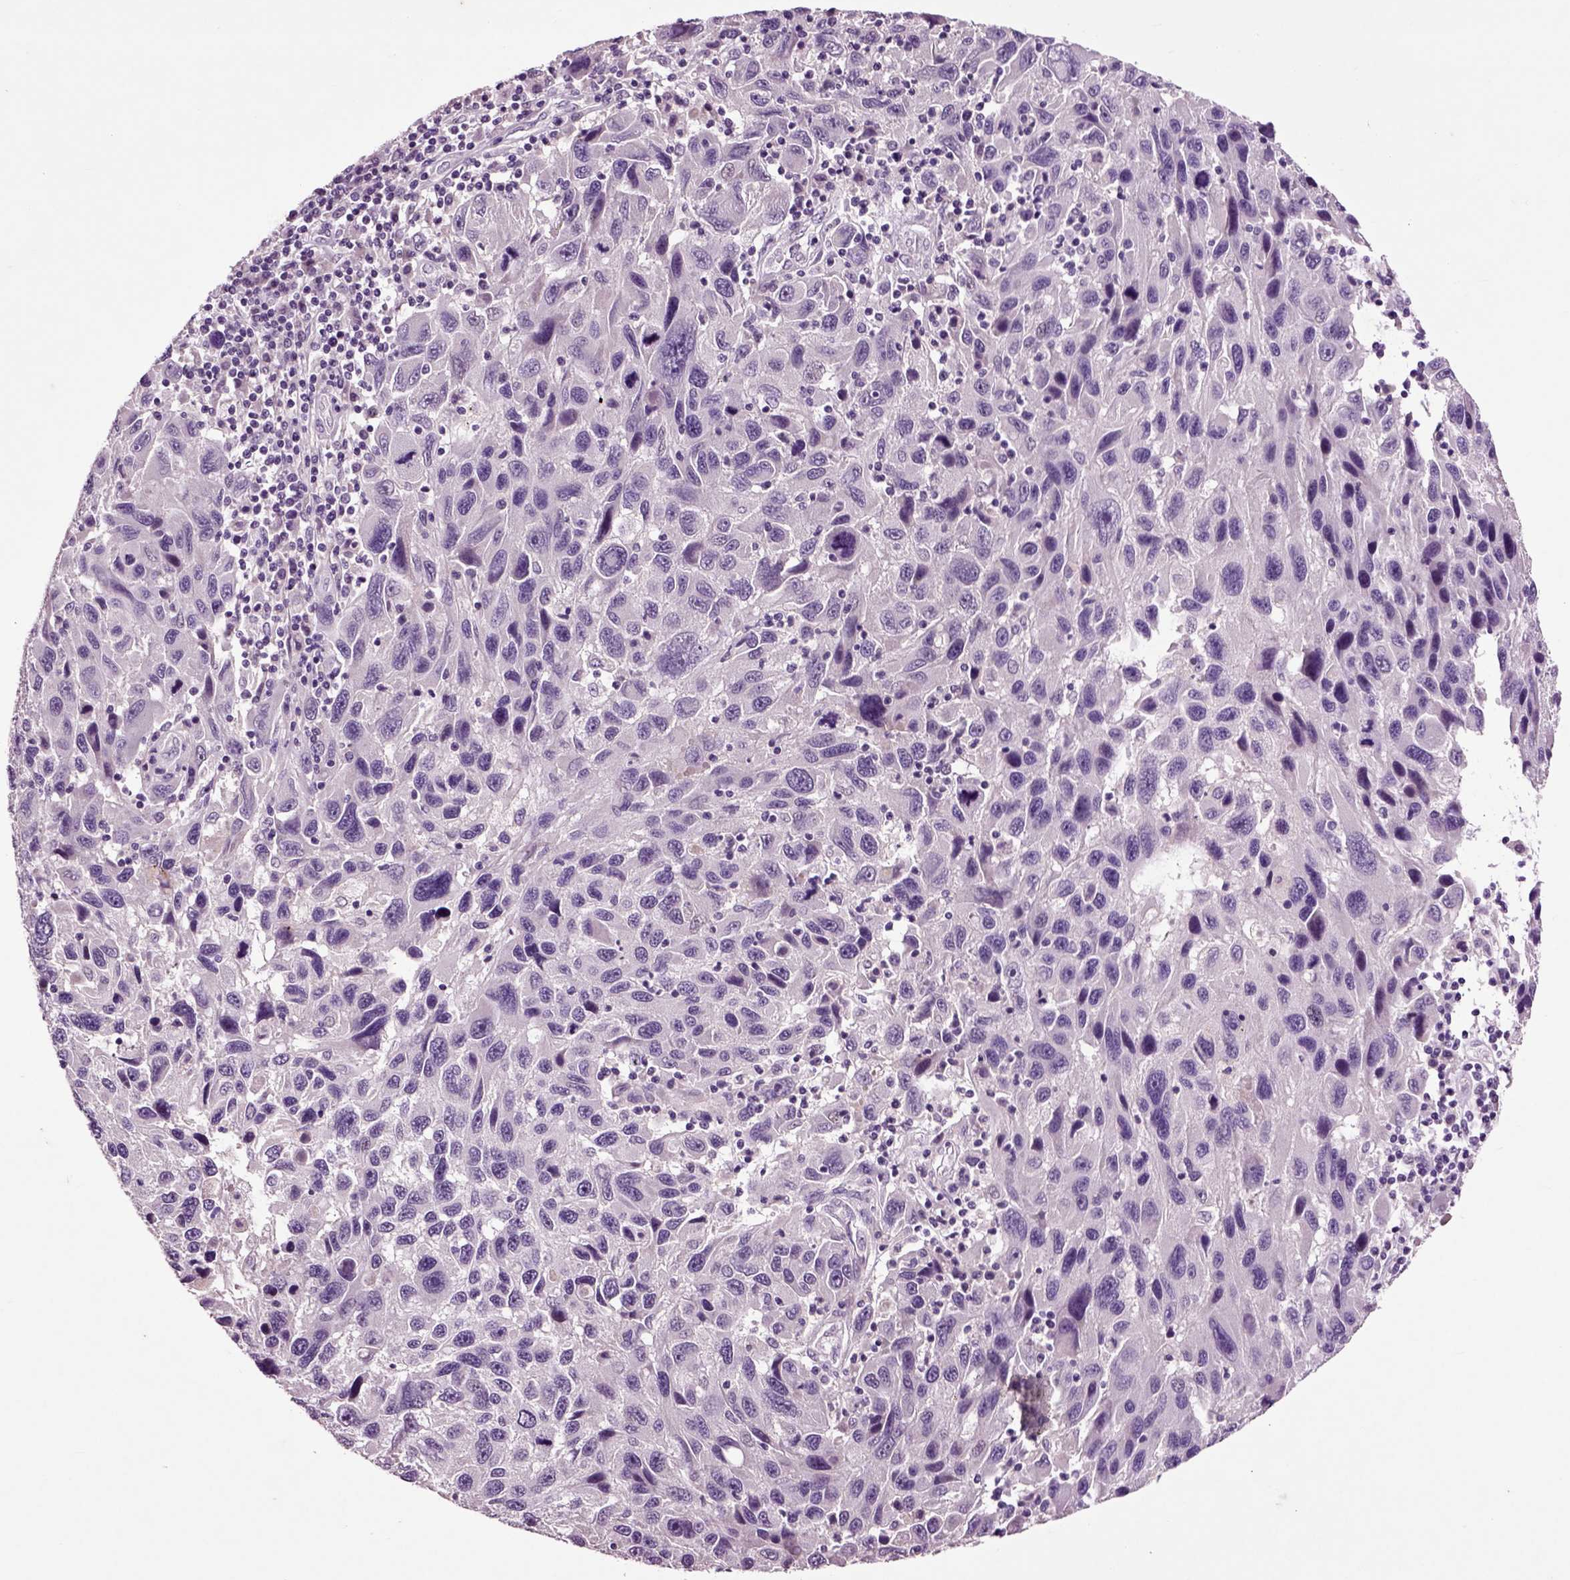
{"staining": {"intensity": "negative", "quantity": "none", "location": "none"}, "tissue": "melanoma", "cell_type": "Tumor cells", "image_type": "cancer", "snomed": [{"axis": "morphology", "description": "Malignant melanoma, NOS"}, {"axis": "topography", "description": "Skin"}], "caption": "A micrograph of human malignant melanoma is negative for staining in tumor cells.", "gene": "CRHR1", "patient": {"sex": "male", "age": 53}}